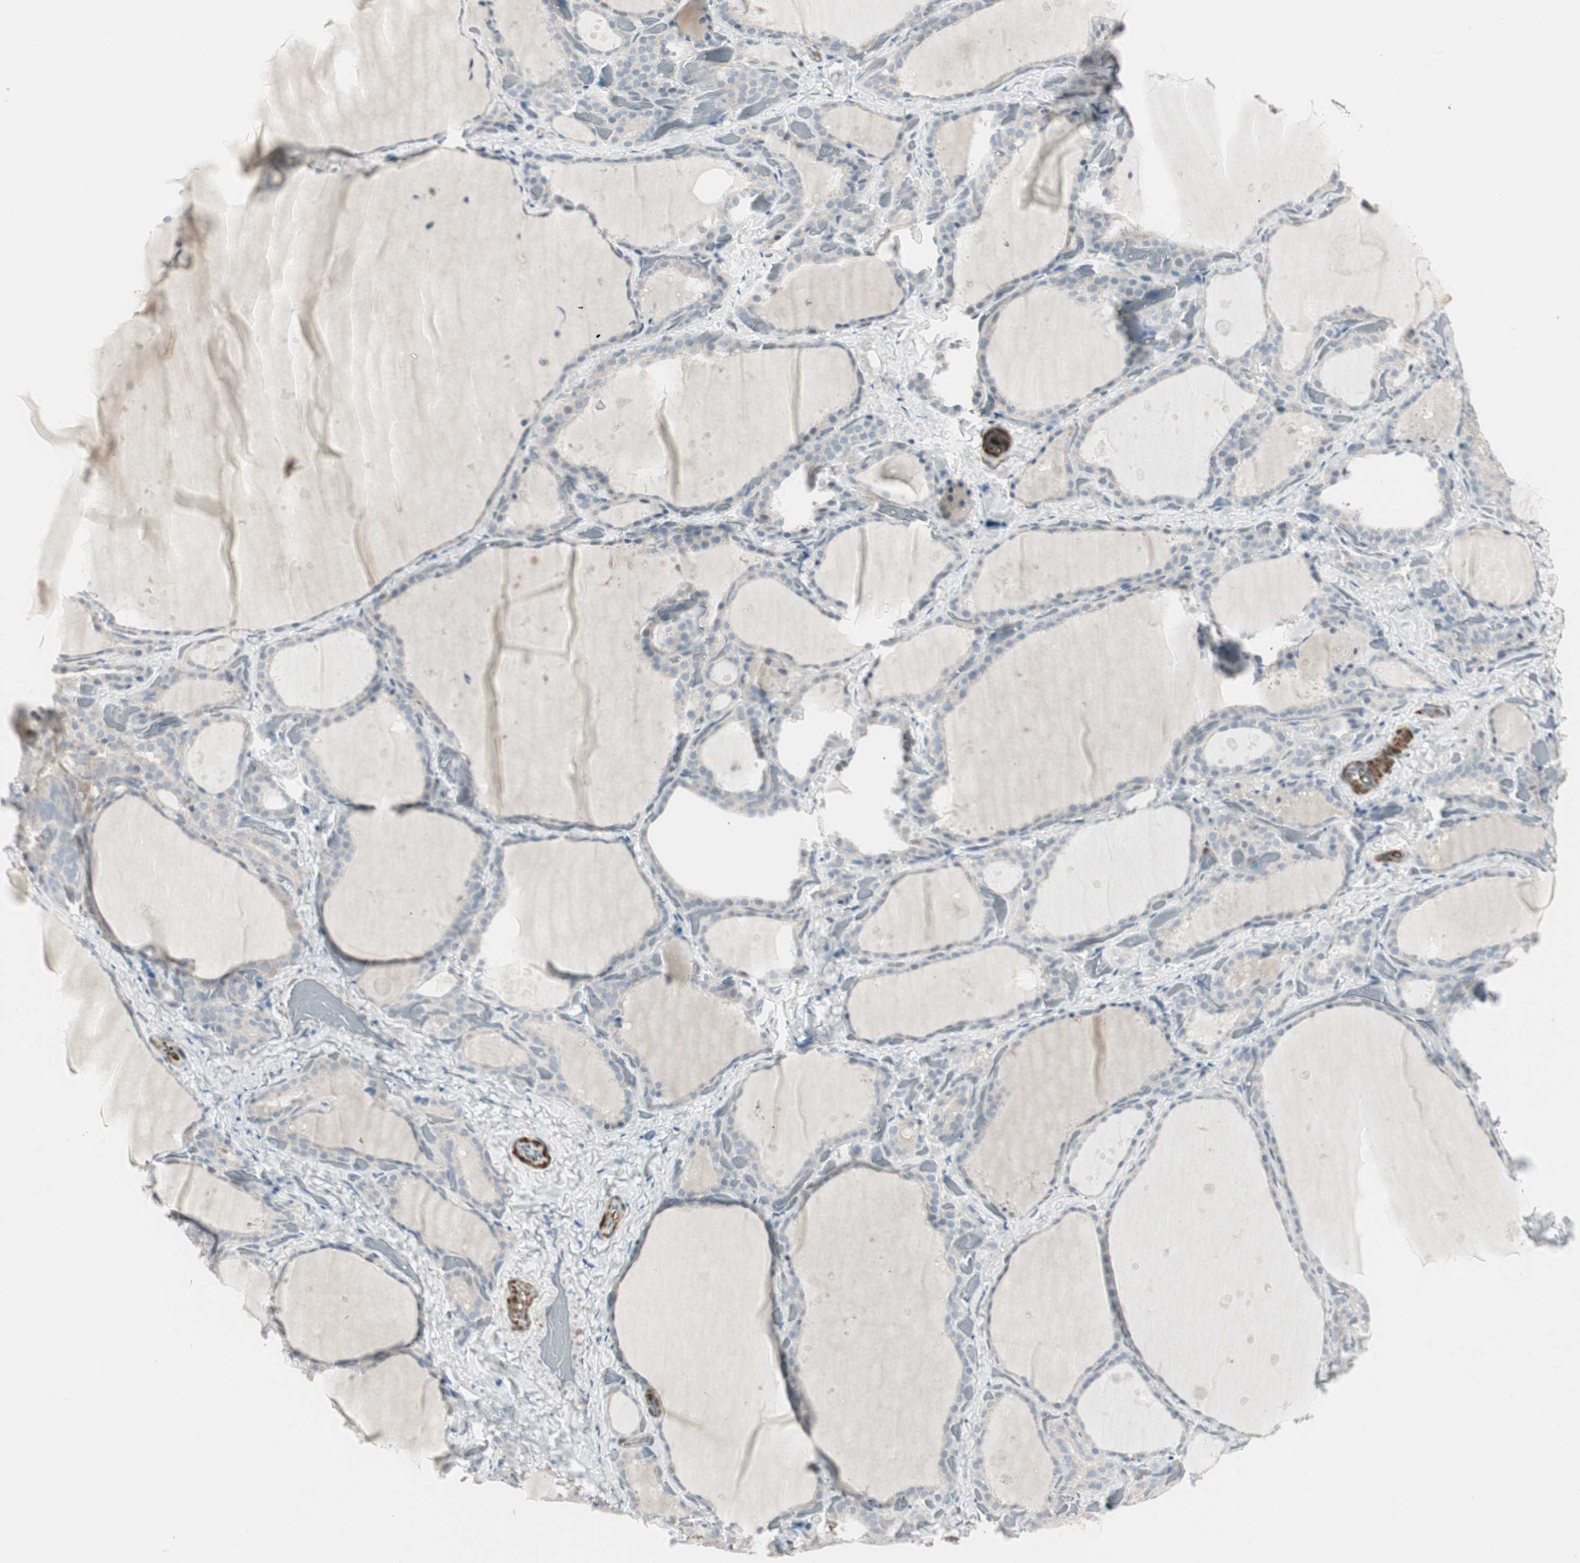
{"staining": {"intensity": "negative", "quantity": "none", "location": "none"}, "tissue": "thyroid gland", "cell_type": "Glandular cells", "image_type": "normal", "snomed": [{"axis": "morphology", "description": "Normal tissue, NOS"}, {"axis": "topography", "description": "Thyroid gland"}], "caption": "Immunohistochemistry (IHC) micrograph of normal thyroid gland: thyroid gland stained with DAB (3,3'-diaminobenzidine) exhibits no significant protein staining in glandular cells.", "gene": "DMPK", "patient": {"sex": "female", "age": 44}}